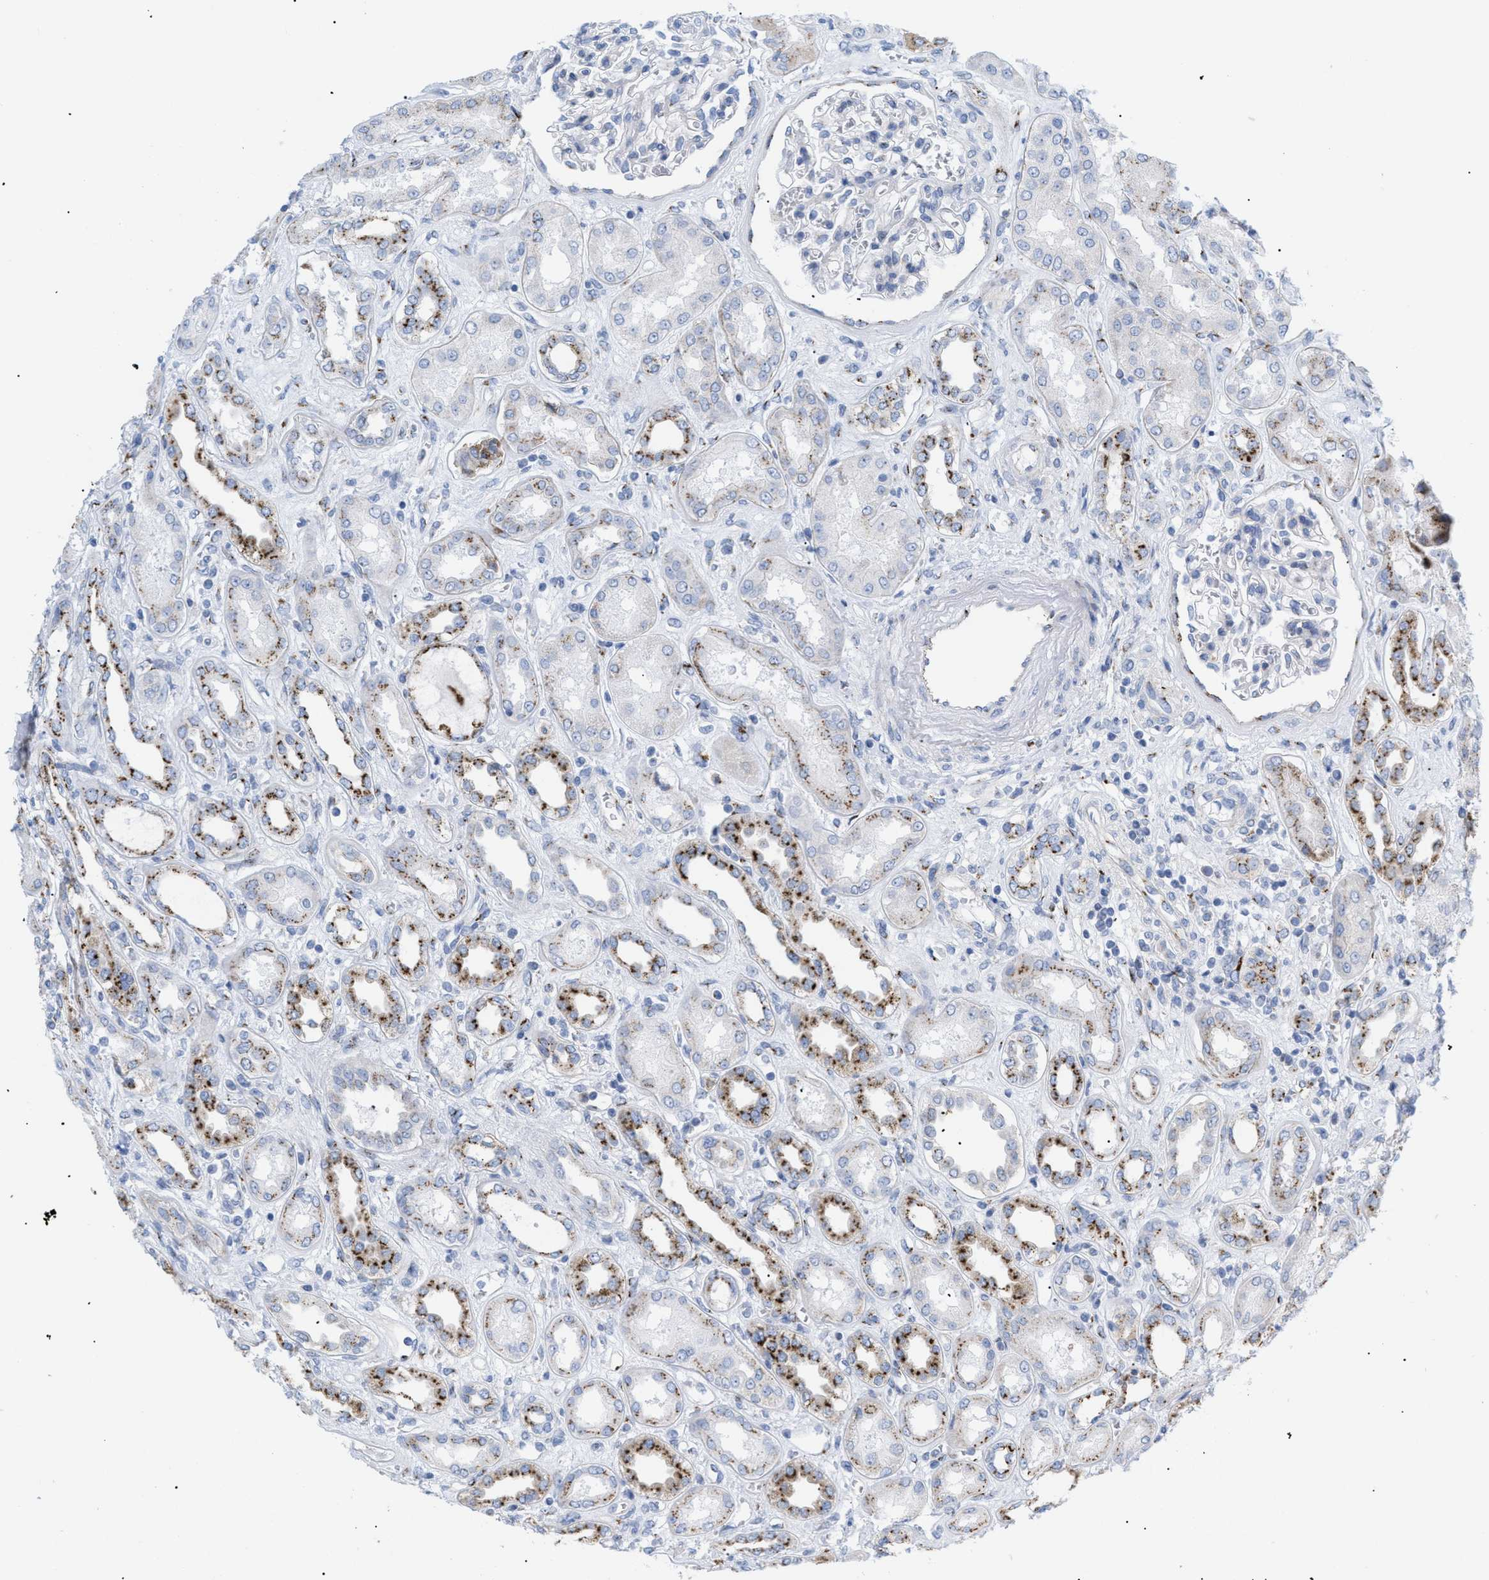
{"staining": {"intensity": "negative", "quantity": "none", "location": "none"}, "tissue": "kidney", "cell_type": "Cells in glomeruli", "image_type": "normal", "snomed": [{"axis": "morphology", "description": "Normal tissue, NOS"}, {"axis": "topography", "description": "Kidney"}], "caption": "Cells in glomeruli are negative for brown protein staining in normal kidney. (Stains: DAB (3,3'-diaminobenzidine) immunohistochemistry with hematoxylin counter stain, Microscopy: brightfield microscopy at high magnification).", "gene": "TMEM17", "patient": {"sex": "male", "age": 59}}